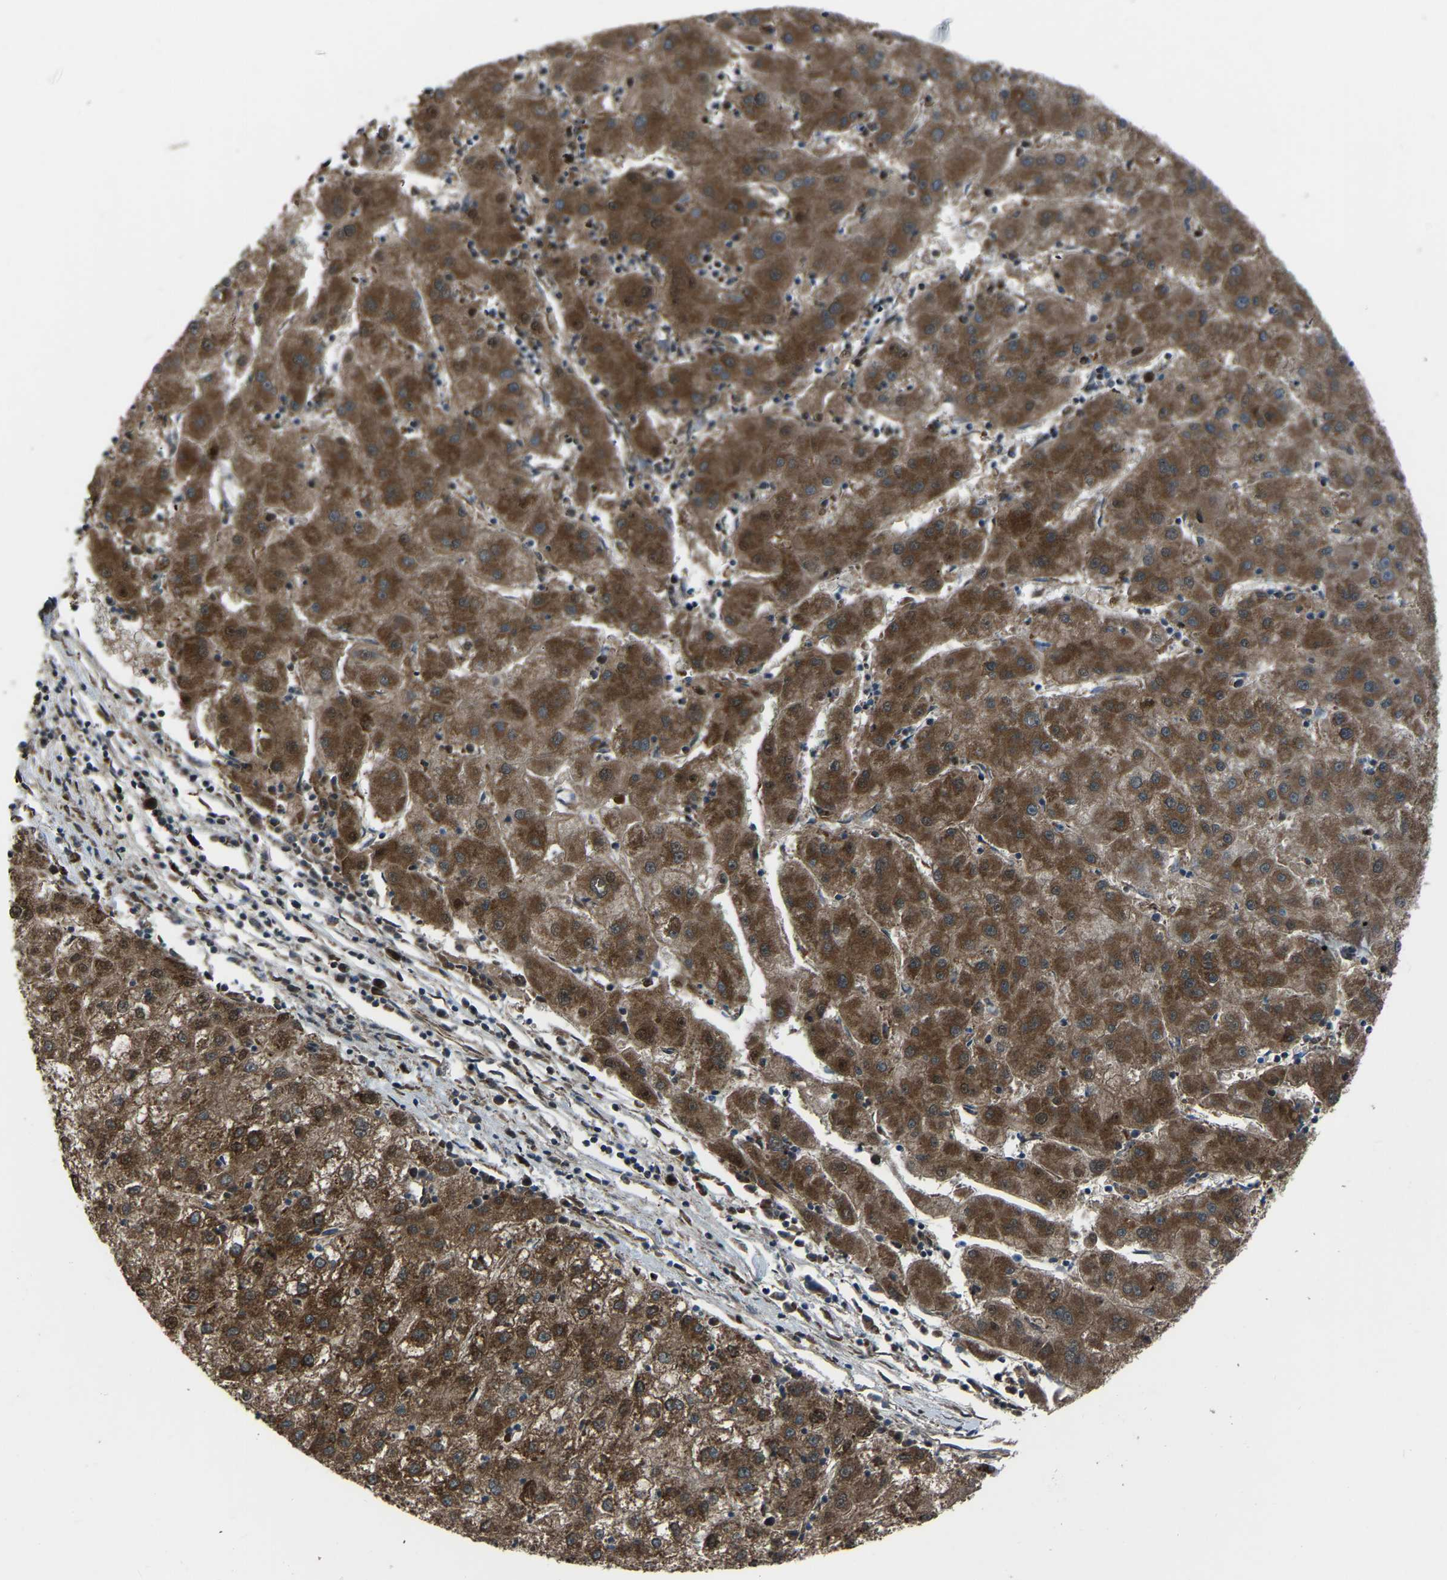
{"staining": {"intensity": "moderate", "quantity": ">75%", "location": "cytoplasmic/membranous"}, "tissue": "liver cancer", "cell_type": "Tumor cells", "image_type": "cancer", "snomed": [{"axis": "morphology", "description": "Carcinoma, Hepatocellular, NOS"}, {"axis": "topography", "description": "Liver"}], "caption": "High-power microscopy captured an immunohistochemistry (IHC) image of liver cancer, revealing moderate cytoplasmic/membranous expression in approximately >75% of tumor cells.", "gene": "AKR1A1", "patient": {"sex": "male", "age": 72}}